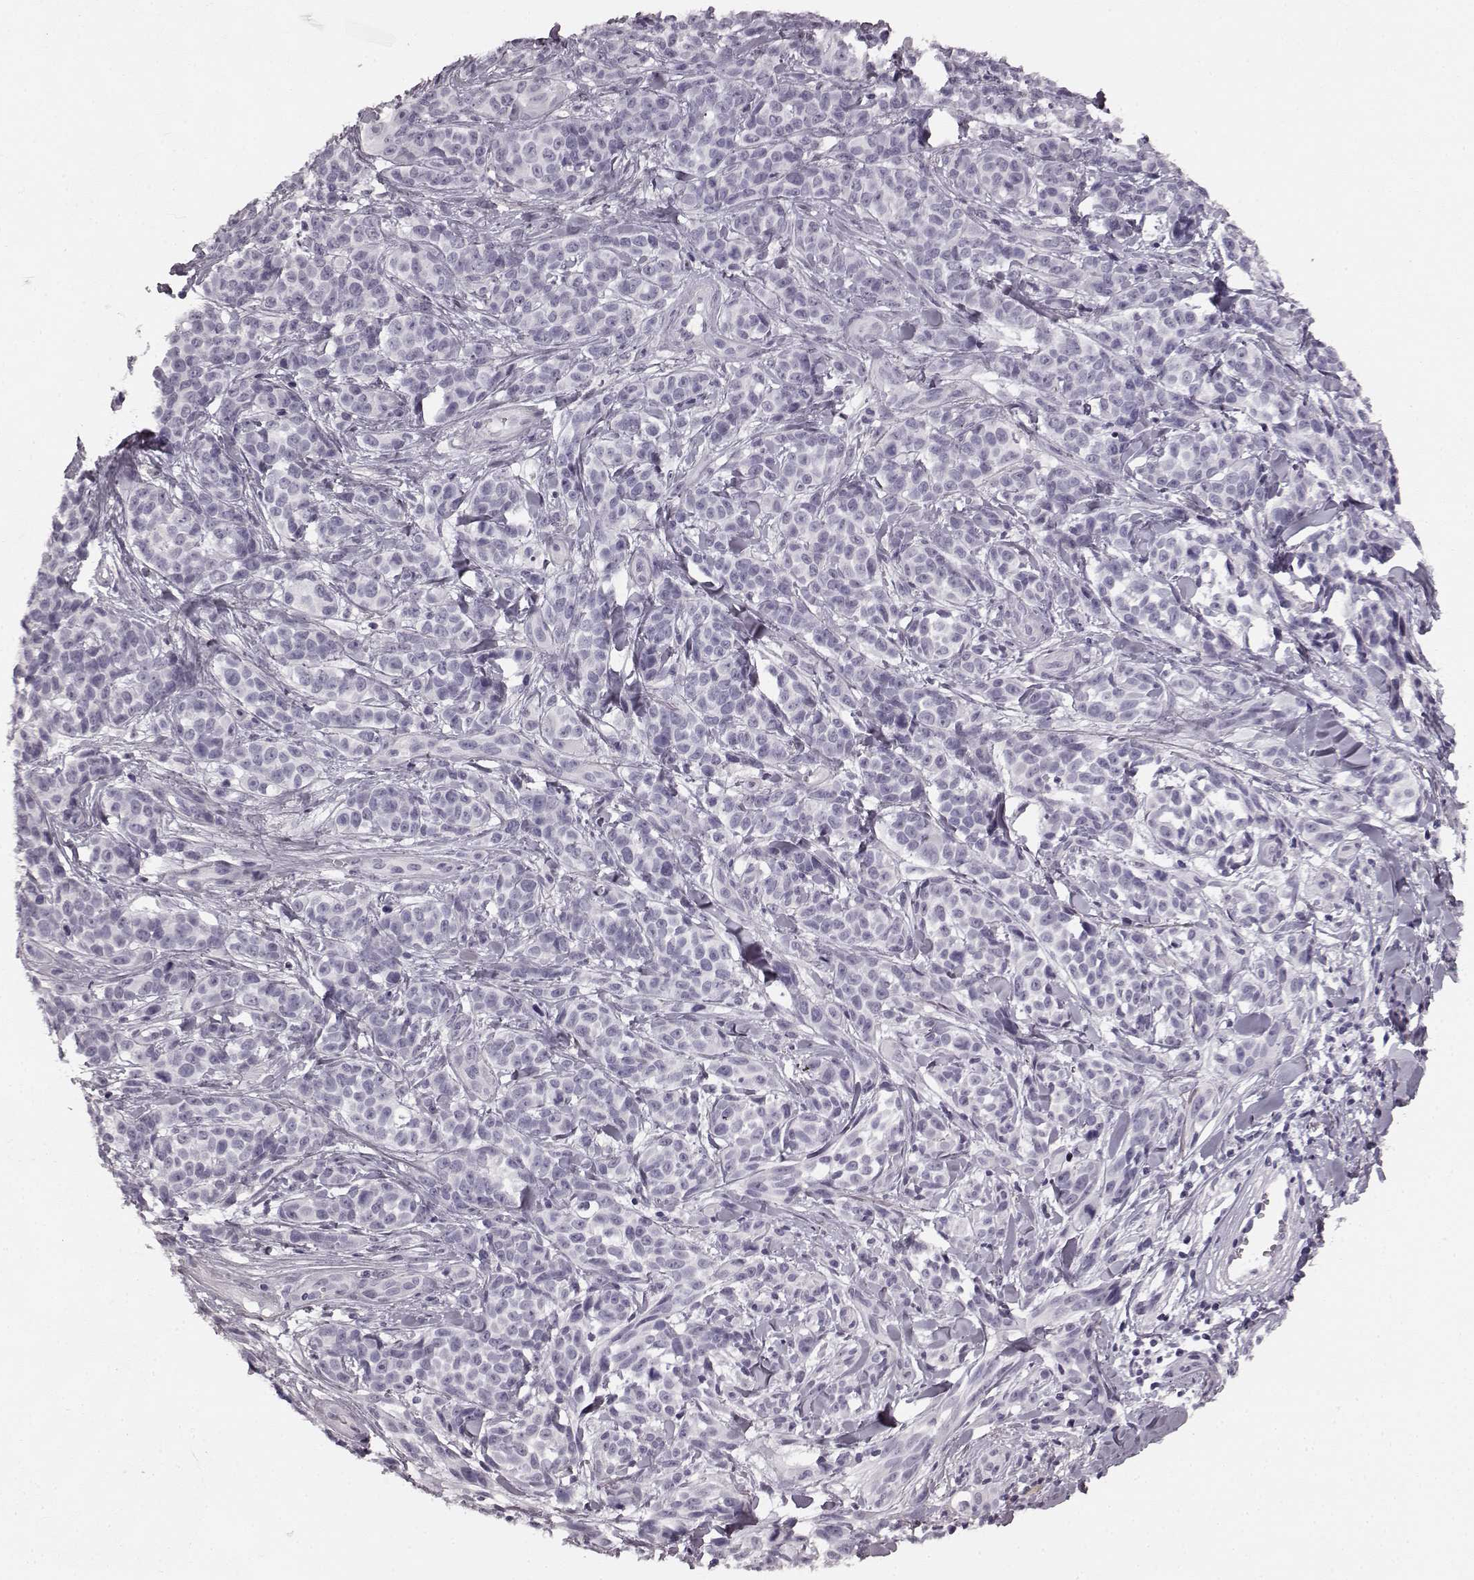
{"staining": {"intensity": "negative", "quantity": "none", "location": "none"}, "tissue": "melanoma", "cell_type": "Tumor cells", "image_type": "cancer", "snomed": [{"axis": "morphology", "description": "Malignant melanoma, NOS"}, {"axis": "topography", "description": "Skin"}], "caption": "Tumor cells show no significant staining in malignant melanoma.", "gene": "TMPRSS15", "patient": {"sex": "female", "age": 88}}